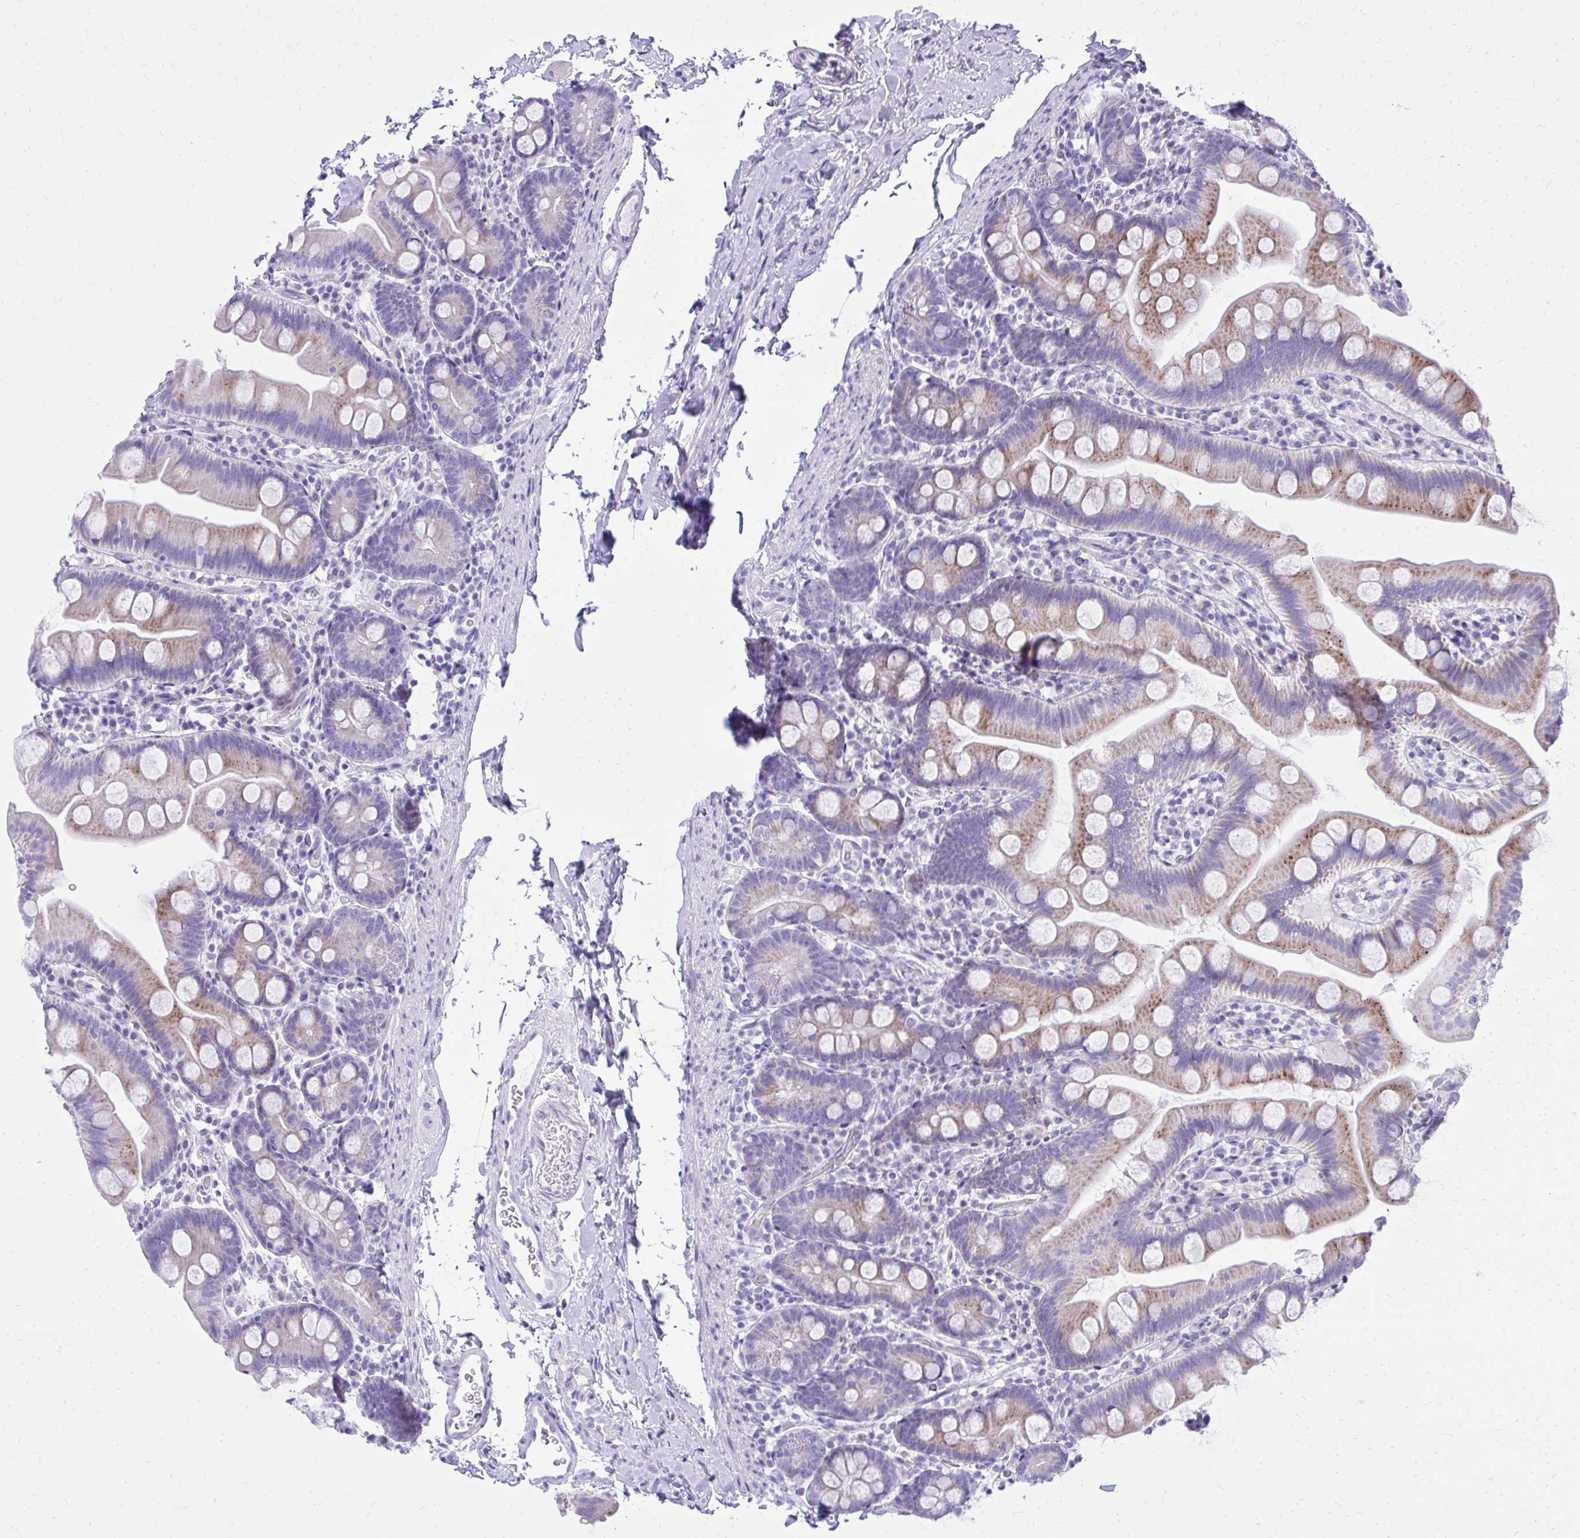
{"staining": {"intensity": "moderate", "quantity": "25%-75%", "location": "cytoplasmic/membranous"}, "tissue": "small intestine", "cell_type": "Glandular cells", "image_type": "normal", "snomed": [{"axis": "morphology", "description": "Normal tissue, NOS"}, {"axis": "topography", "description": "Small intestine"}], "caption": "Immunohistochemical staining of unremarkable human small intestine demonstrates 25%-75% levels of moderate cytoplasmic/membranous protein expression in about 25%-75% of glandular cells.", "gene": "BCL6B", "patient": {"sex": "female", "age": 68}}